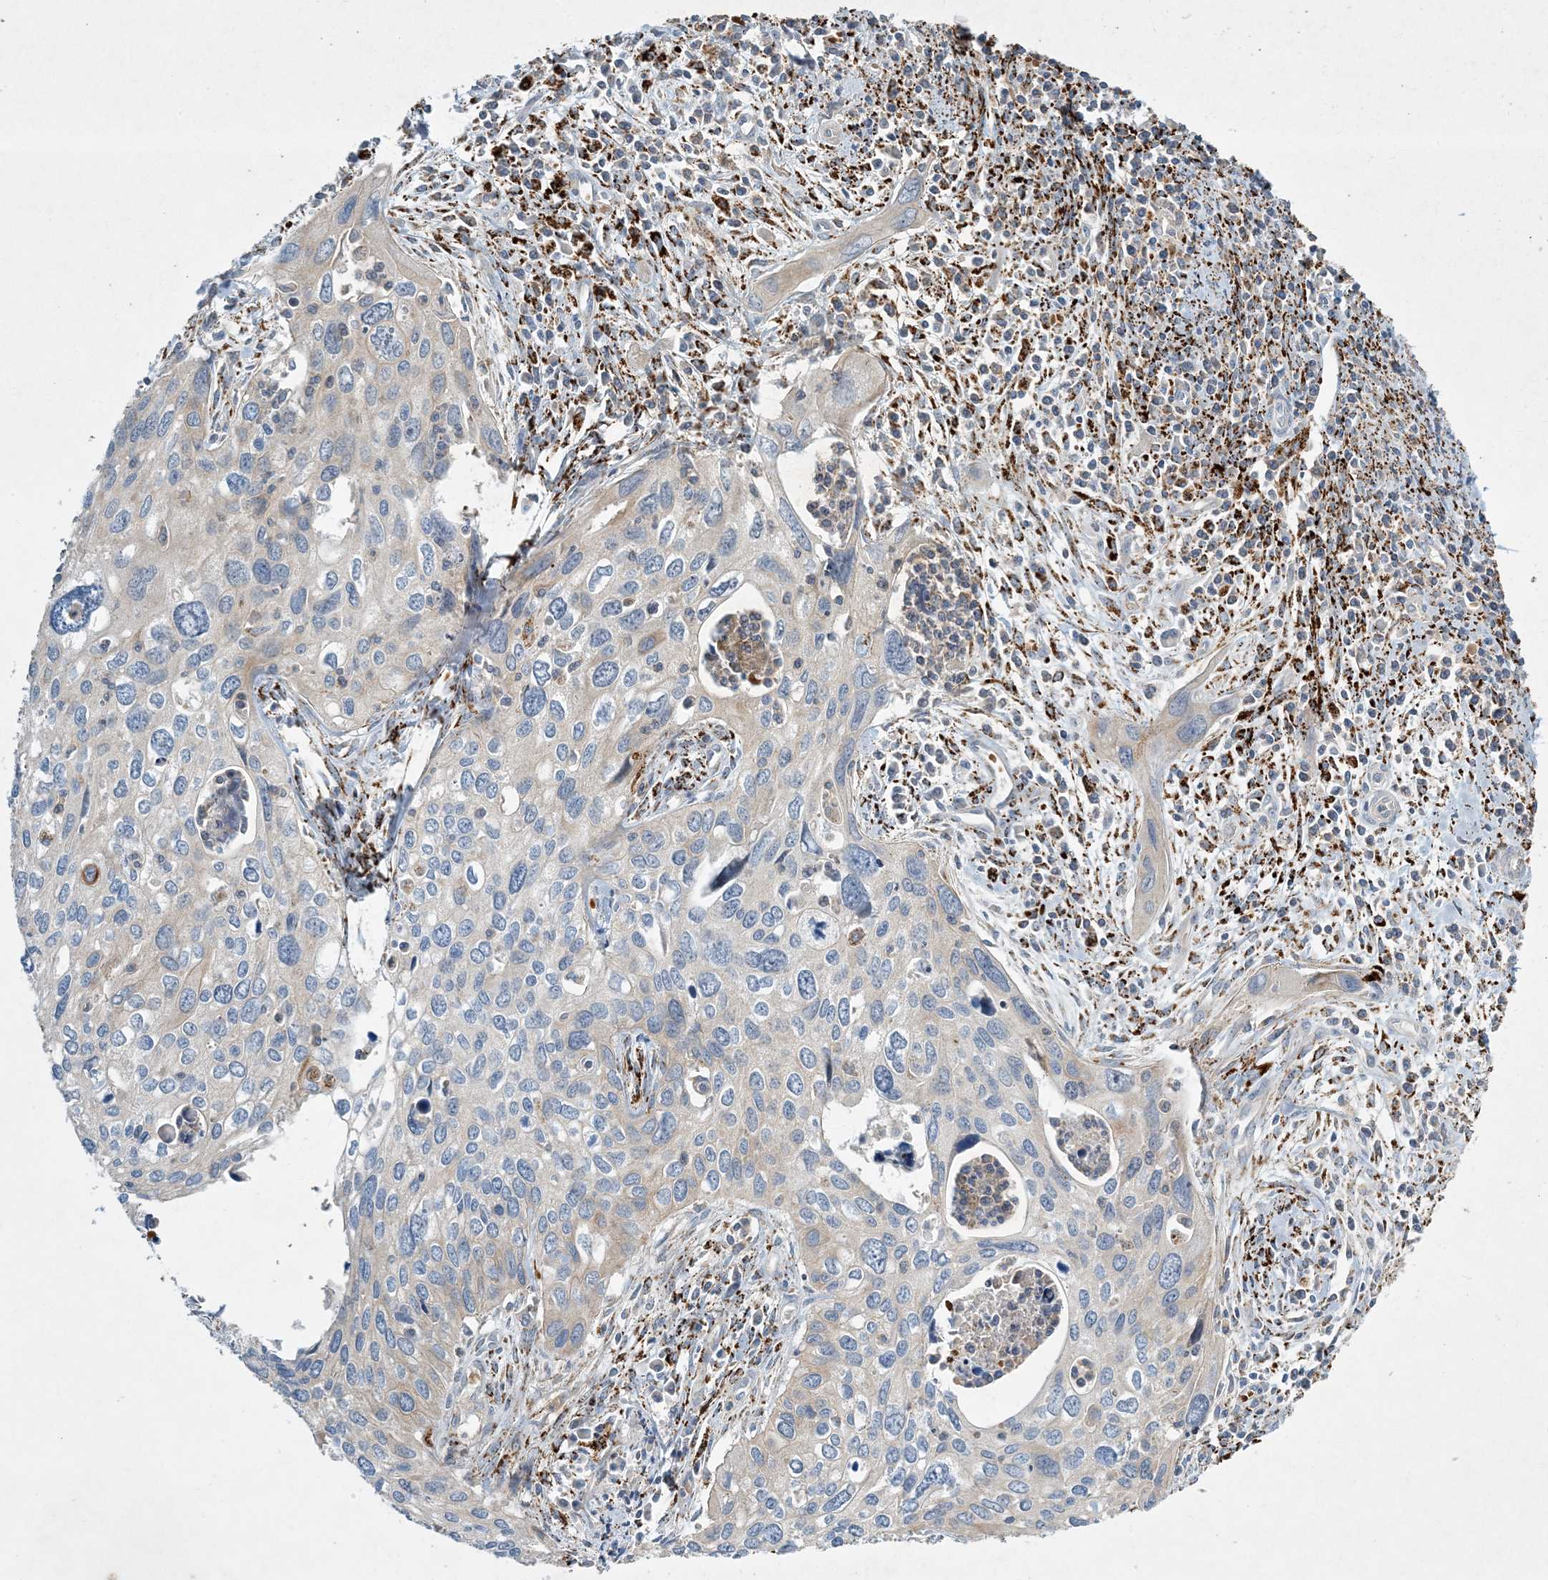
{"staining": {"intensity": "negative", "quantity": "none", "location": "none"}, "tissue": "cervical cancer", "cell_type": "Tumor cells", "image_type": "cancer", "snomed": [{"axis": "morphology", "description": "Squamous cell carcinoma, NOS"}, {"axis": "topography", "description": "Cervix"}], "caption": "IHC micrograph of cervical cancer stained for a protein (brown), which demonstrates no staining in tumor cells.", "gene": "LTN1", "patient": {"sex": "female", "age": 55}}